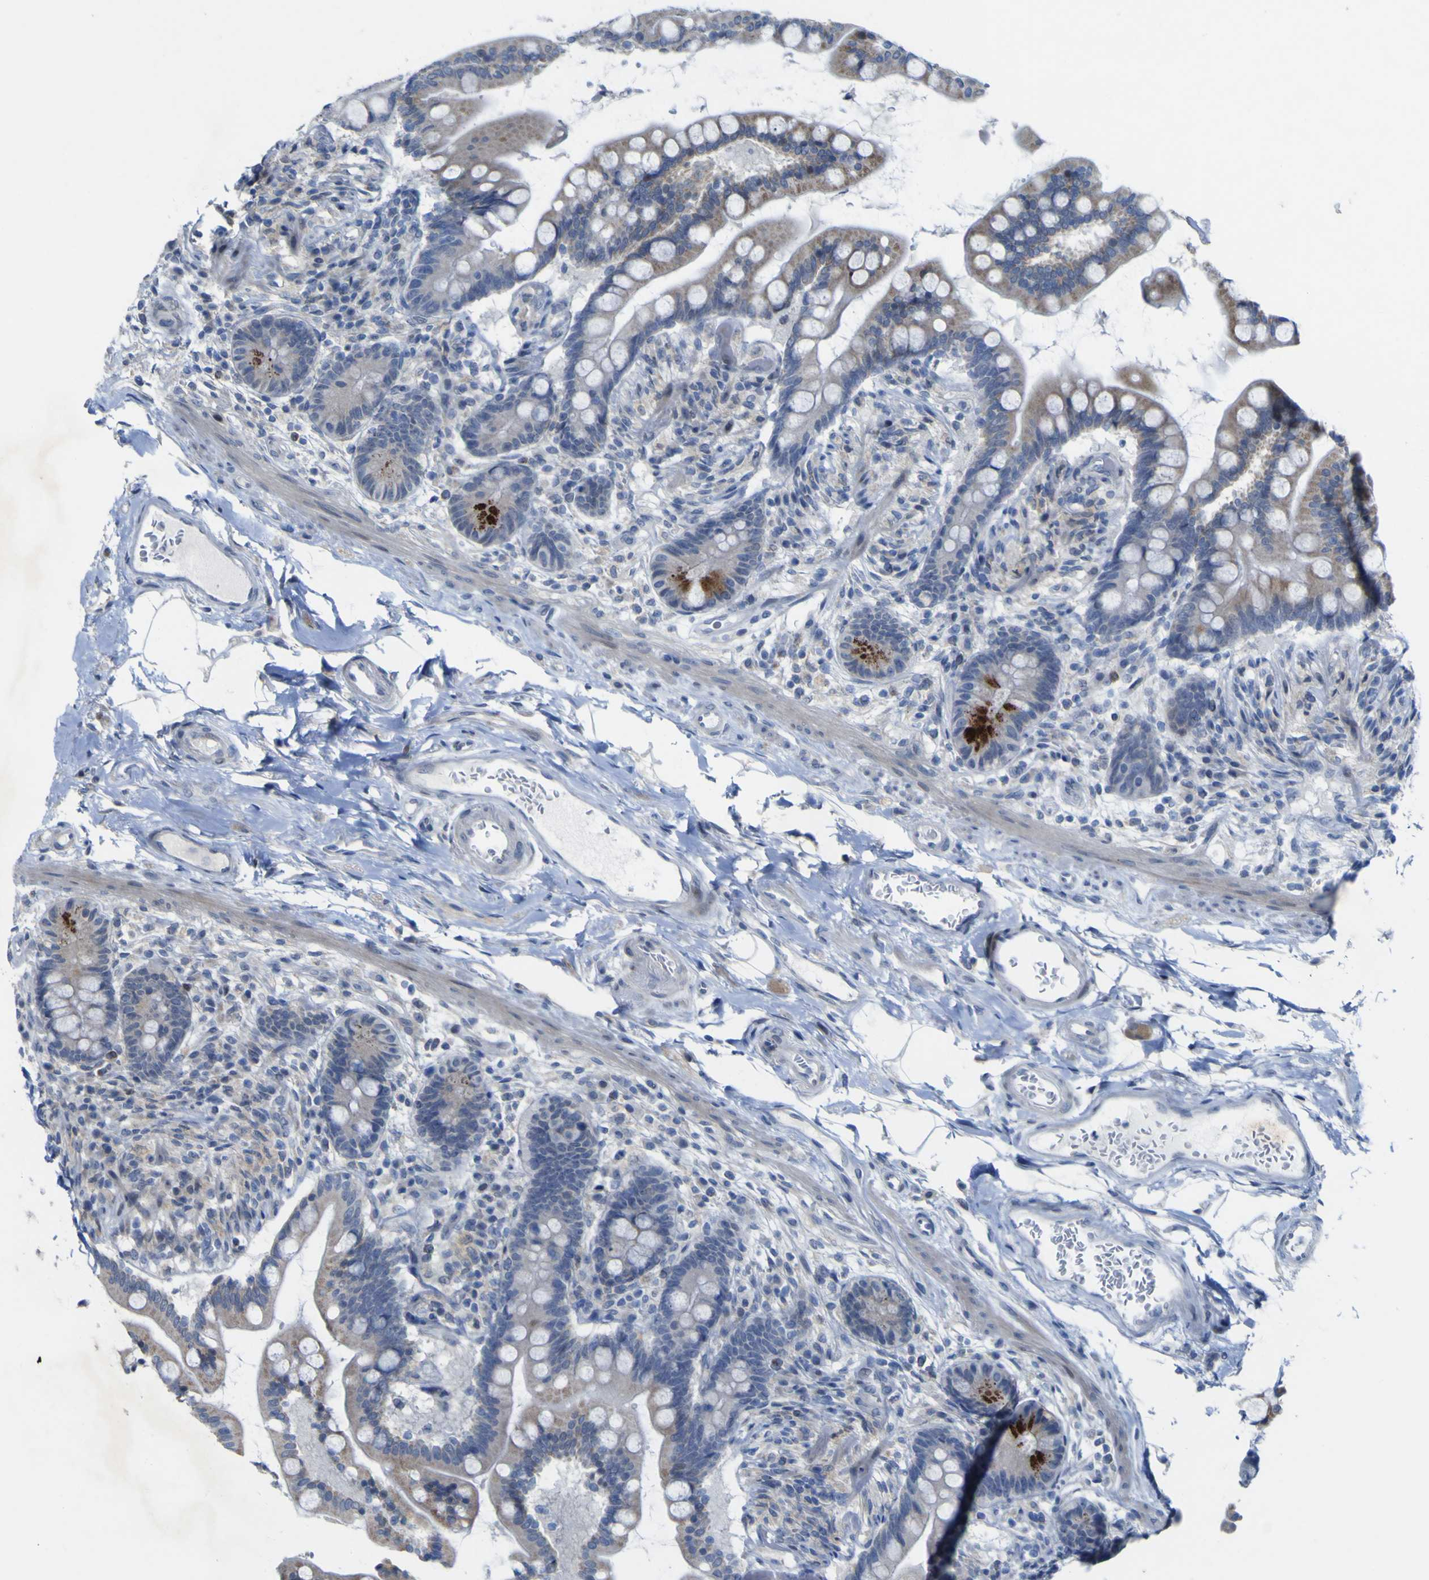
{"staining": {"intensity": "moderate", "quantity": "<25%", "location": "cytoplasmic/membranous"}, "tissue": "colon", "cell_type": "Endothelial cells", "image_type": "normal", "snomed": [{"axis": "morphology", "description": "Normal tissue, NOS"}, {"axis": "topography", "description": "Colon"}], "caption": "A micrograph of colon stained for a protein shows moderate cytoplasmic/membranous brown staining in endothelial cells. (DAB (3,3'-diaminobenzidine) IHC, brown staining for protein, blue staining for nuclei).", "gene": "NAV1", "patient": {"sex": "male", "age": 73}}